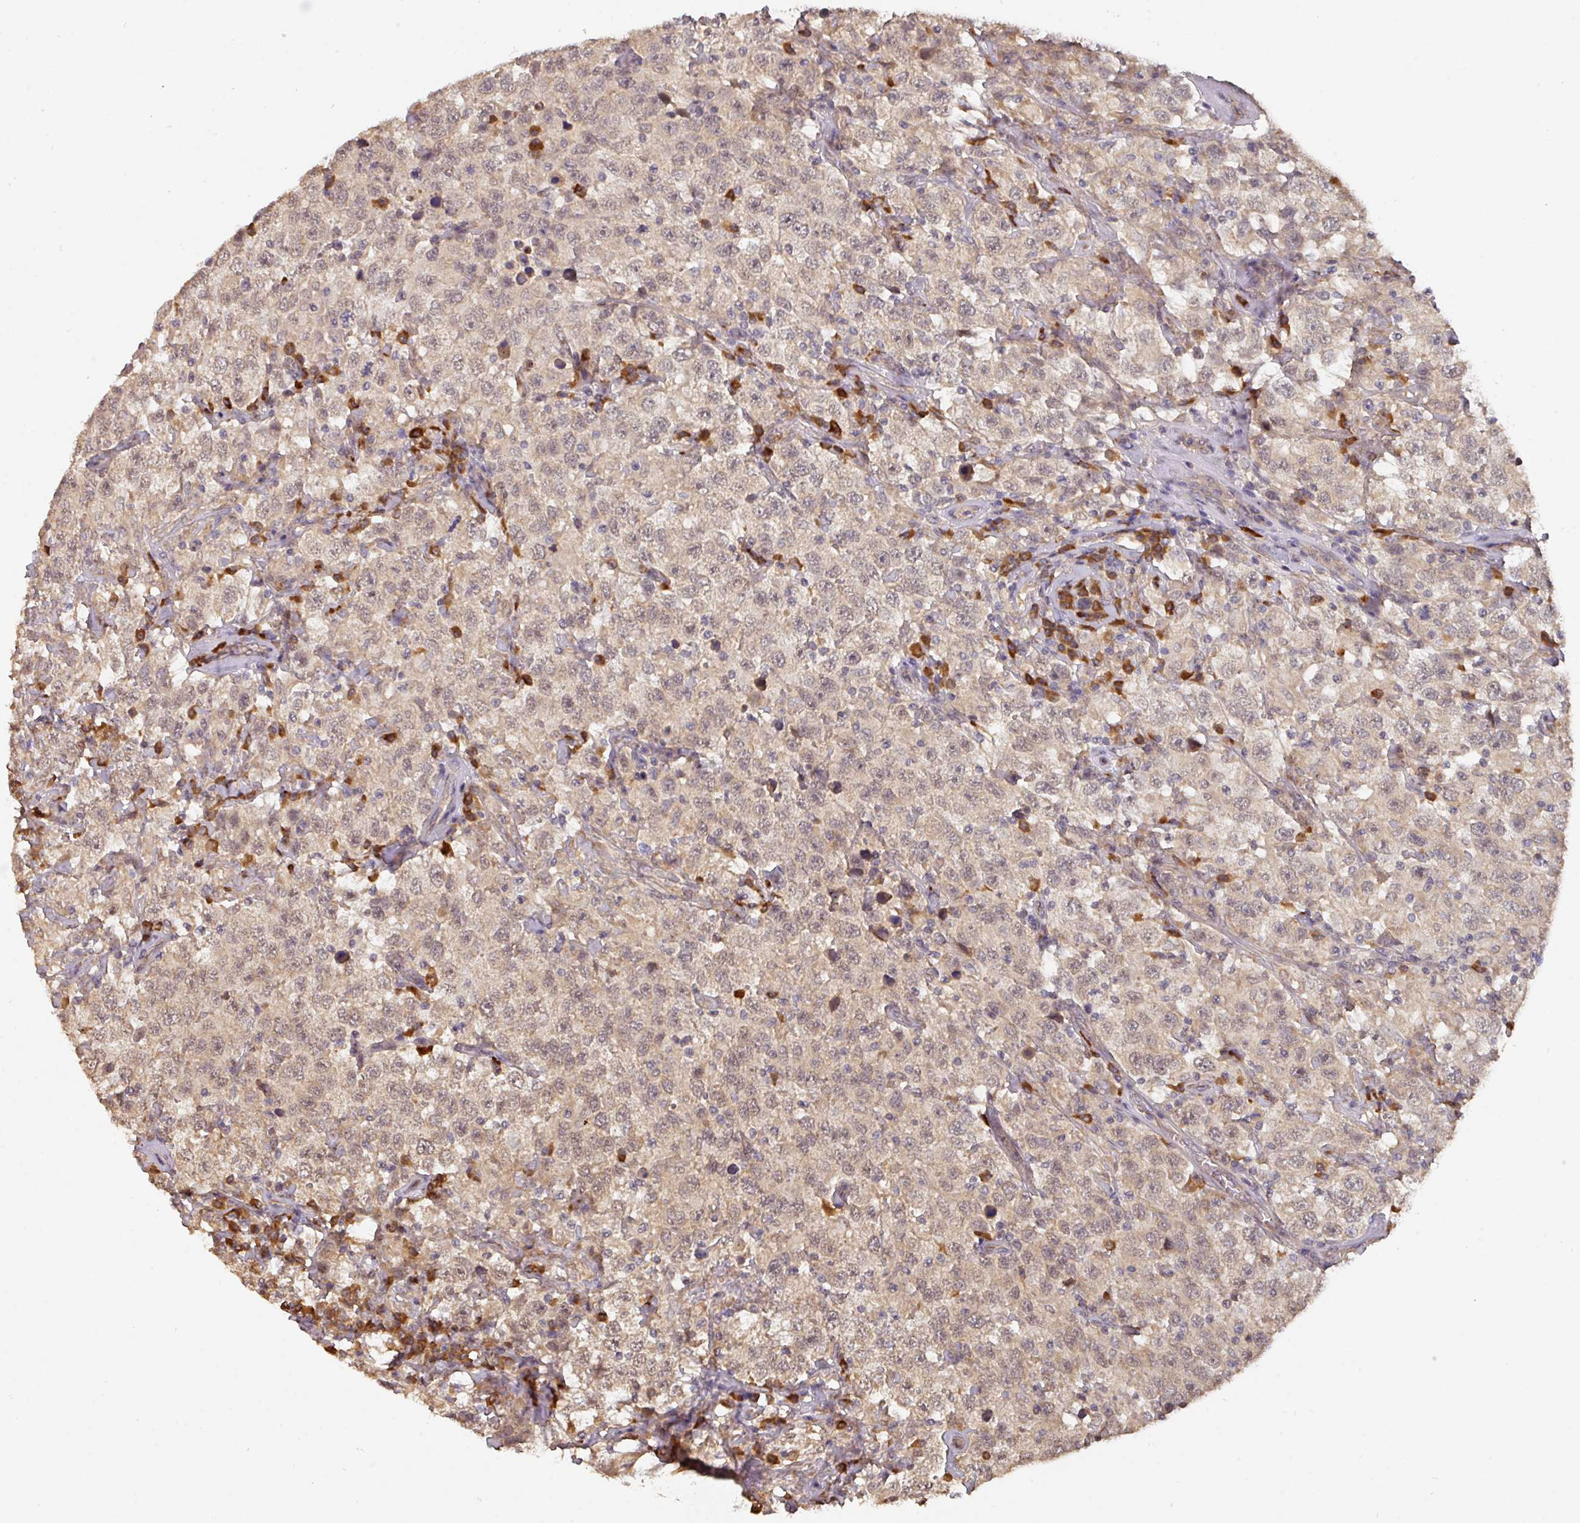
{"staining": {"intensity": "weak", "quantity": ">75%", "location": "cytoplasmic/membranous"}, "tissue": "testis cancer", "cell_type": "Tumor cells", "image_type": "cancer", "snomed": [{"axis": "morphology", "description": "Seminoma, NOS"}, {"axis": "topography", "description": "Testis"}], "caption": "Immunohistochemical staining of seminoma (testis) demonstrates weak cytoplasmic/membranous protein positivity in approximately >75% of tumor cells.", "gene": "ACVR2B", "patient": {"sex": "male", "age": 41}}